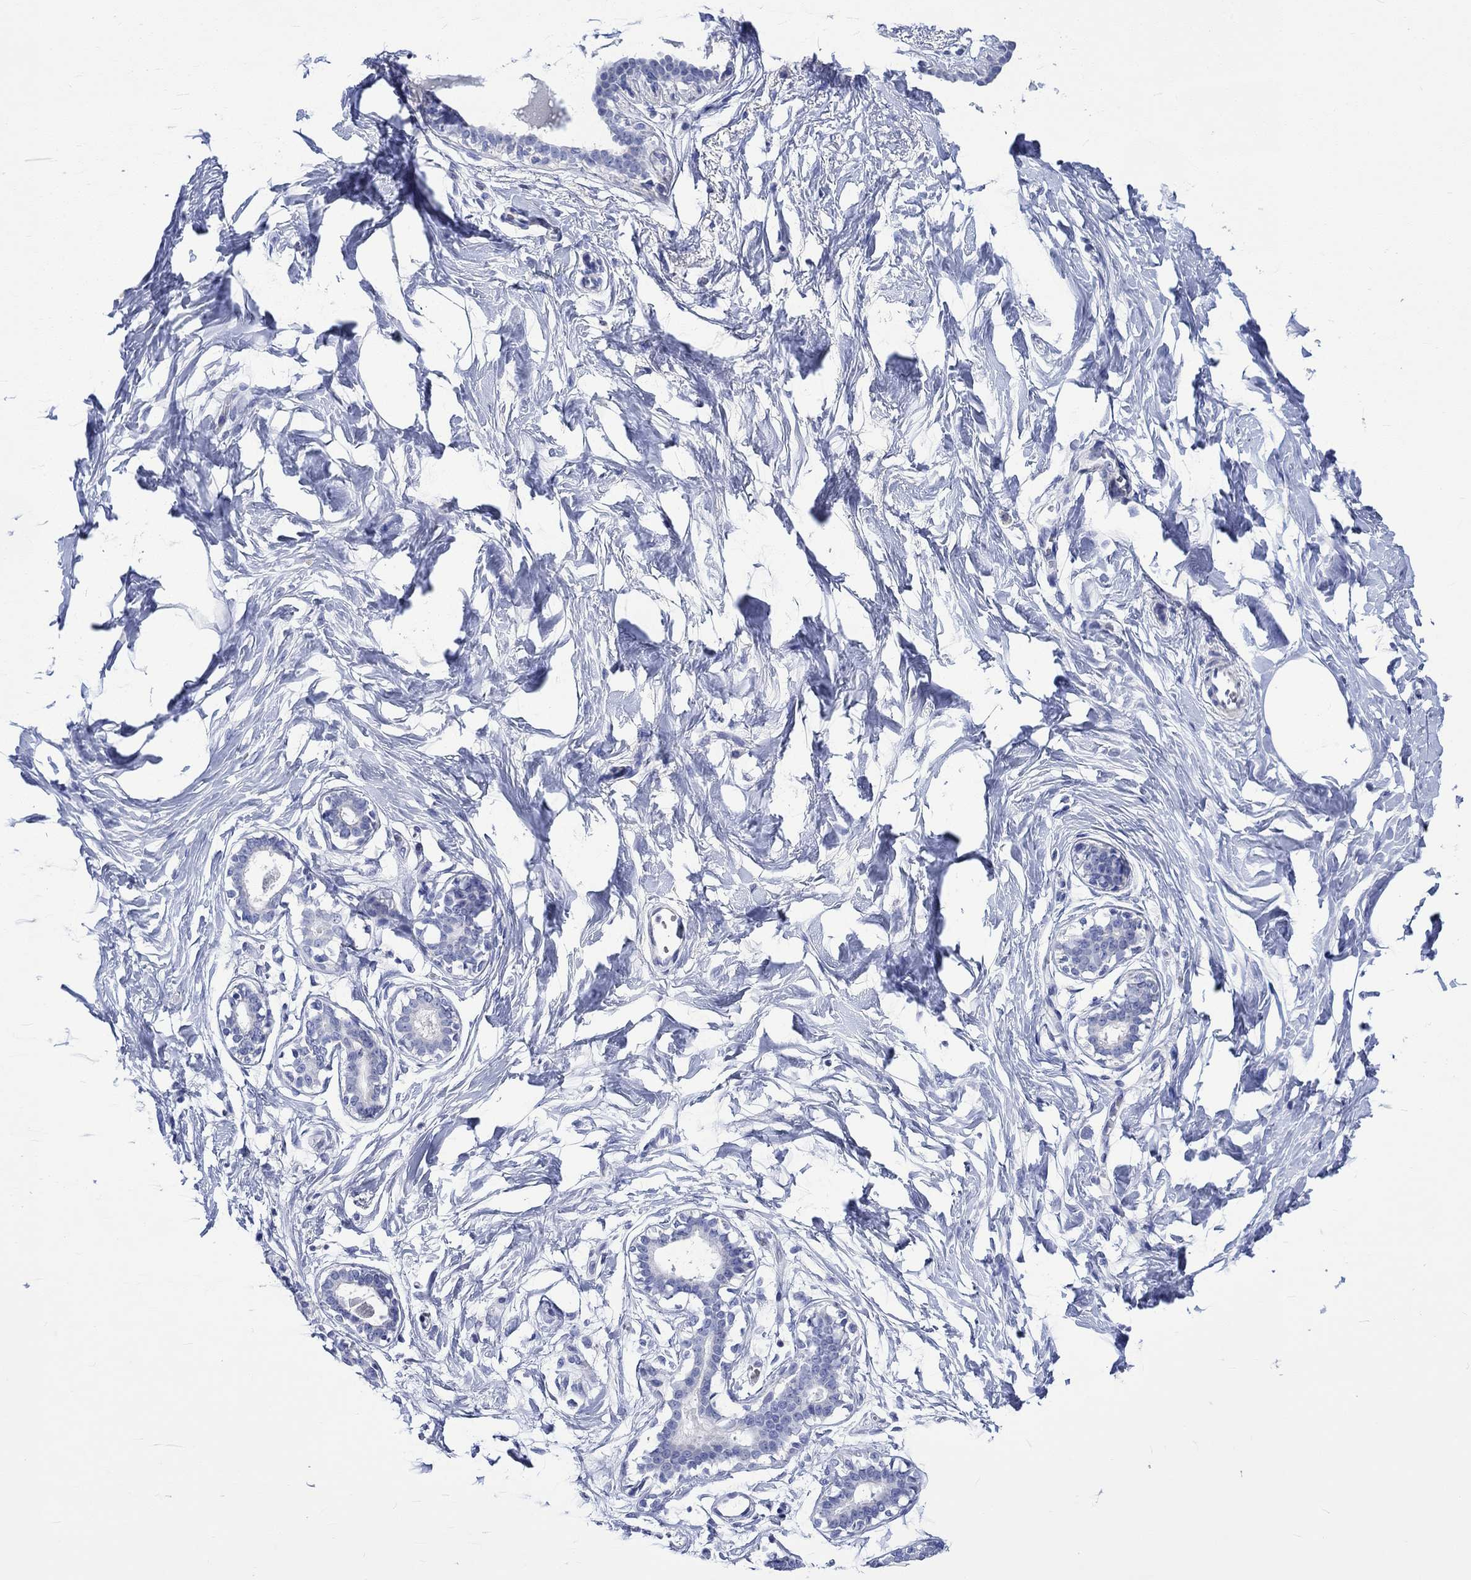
{"staining": {"intensity": "negative", "quantity": "none", "location": "none"}, "tissue": "breast", "cell_type": "Adipocytes", "image_type": "normal", "snomed": [{"axis": "morphology", "description": "Normal tissue, NOS"}, {"axis": "morphology", "description": "Lobular carcinoma, in situ"}, {"axis": "topography", "description": "Breast"}], "caption": "IHC micrograph of benign human breast stained for a protein (brown), which shows no expression in adipocytes.", "gene": "NRIP3", "patient": {"sex": "female", "age": 35}}